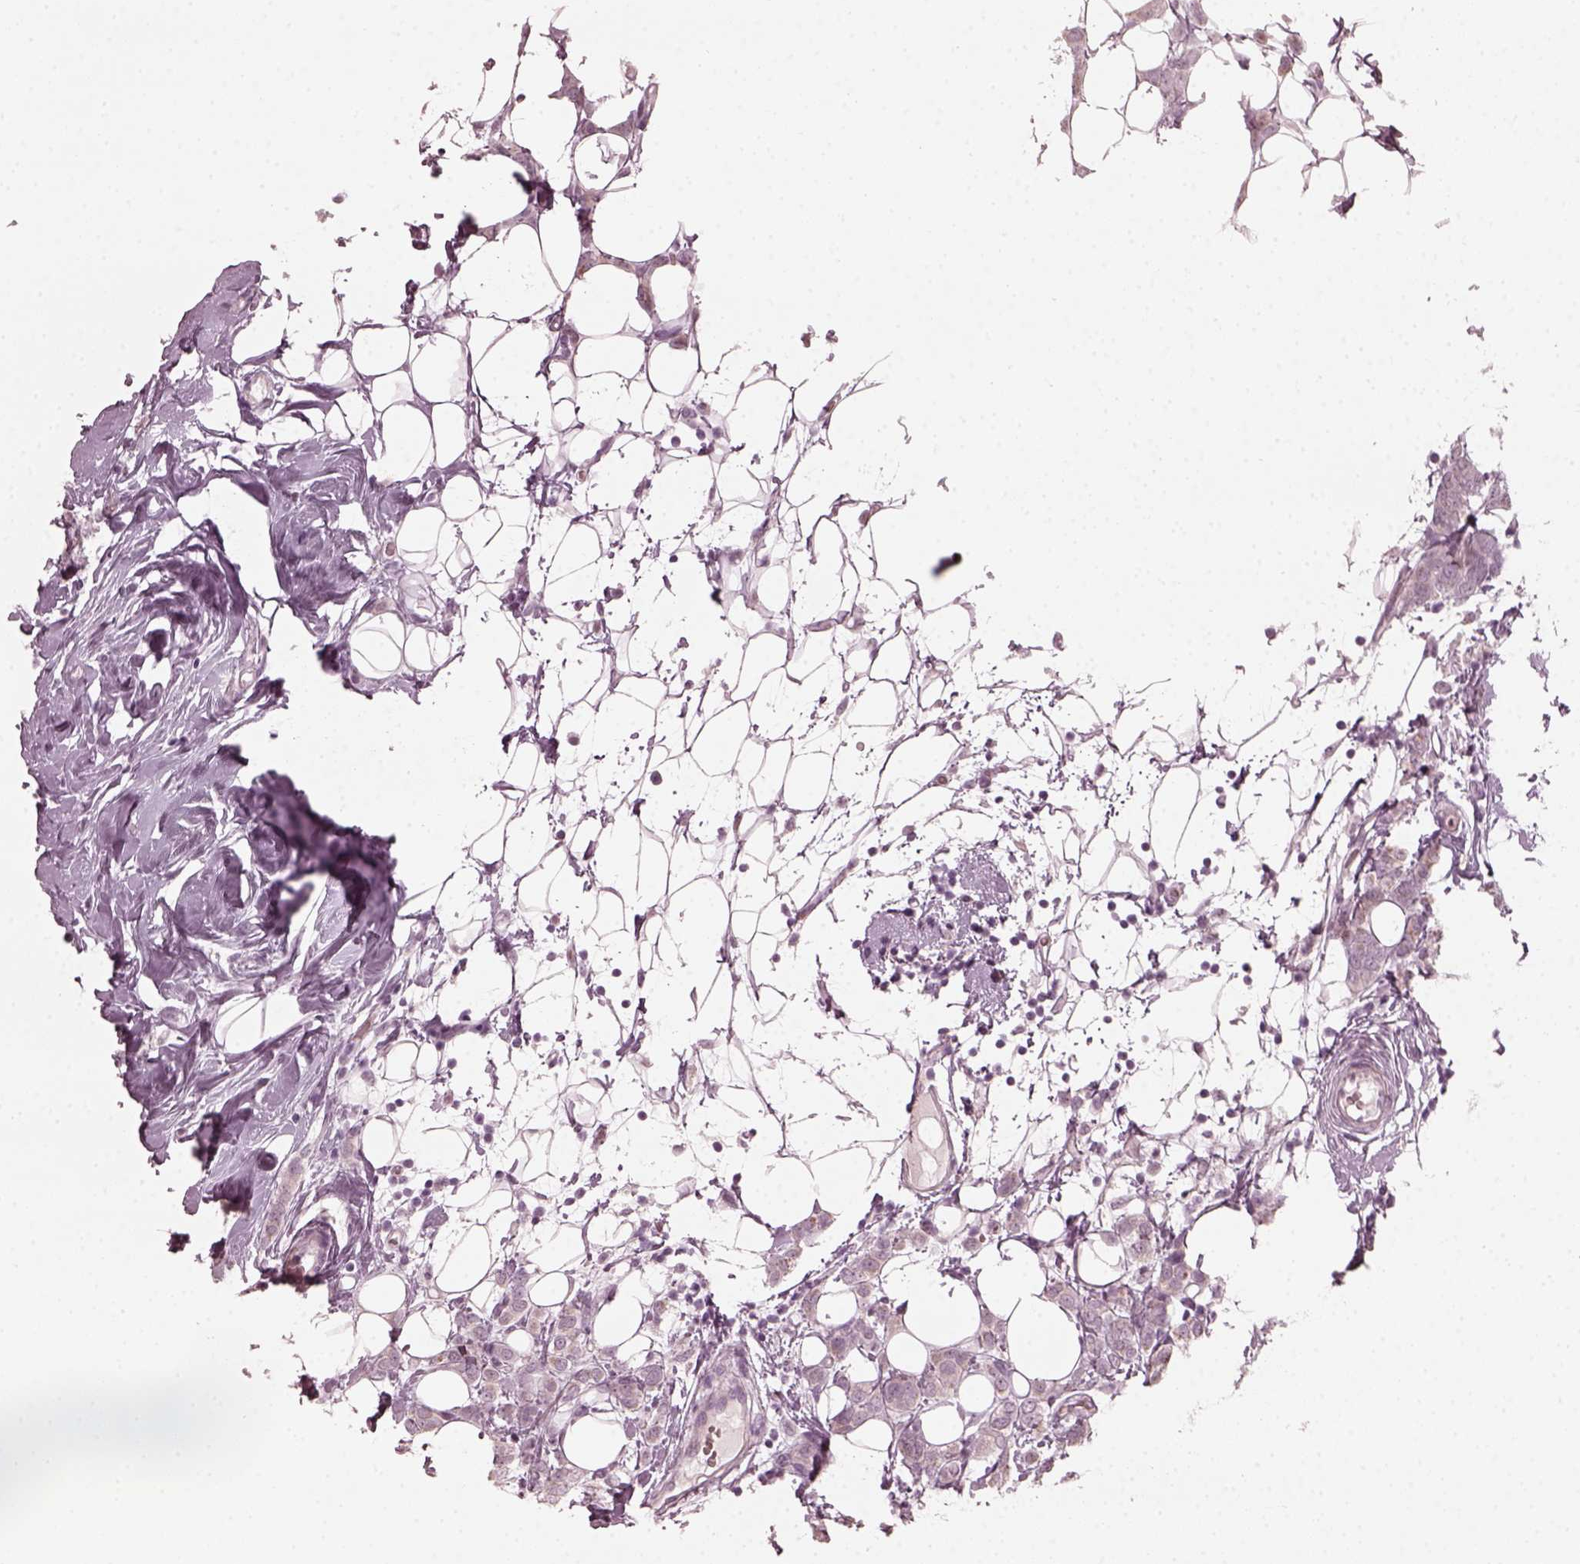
{"staining": {"intensity": "negative", "quantity": "none", "location": "none"}, "tissue": "breast cancer", "cell_type": "Tumor cells", "image_type": "cancer", "snomed": [{"axis": "morphology", "description": "Lobular carcinoma"}, {"axis": "topography", "description": "Breast"}], "caption": "IHC micrograph of breast cancer stained for a protein (brown), which displays no staining in tumor cells.", "gene": "CCDC170", "patient": {"sex": "female", "age": 49}}